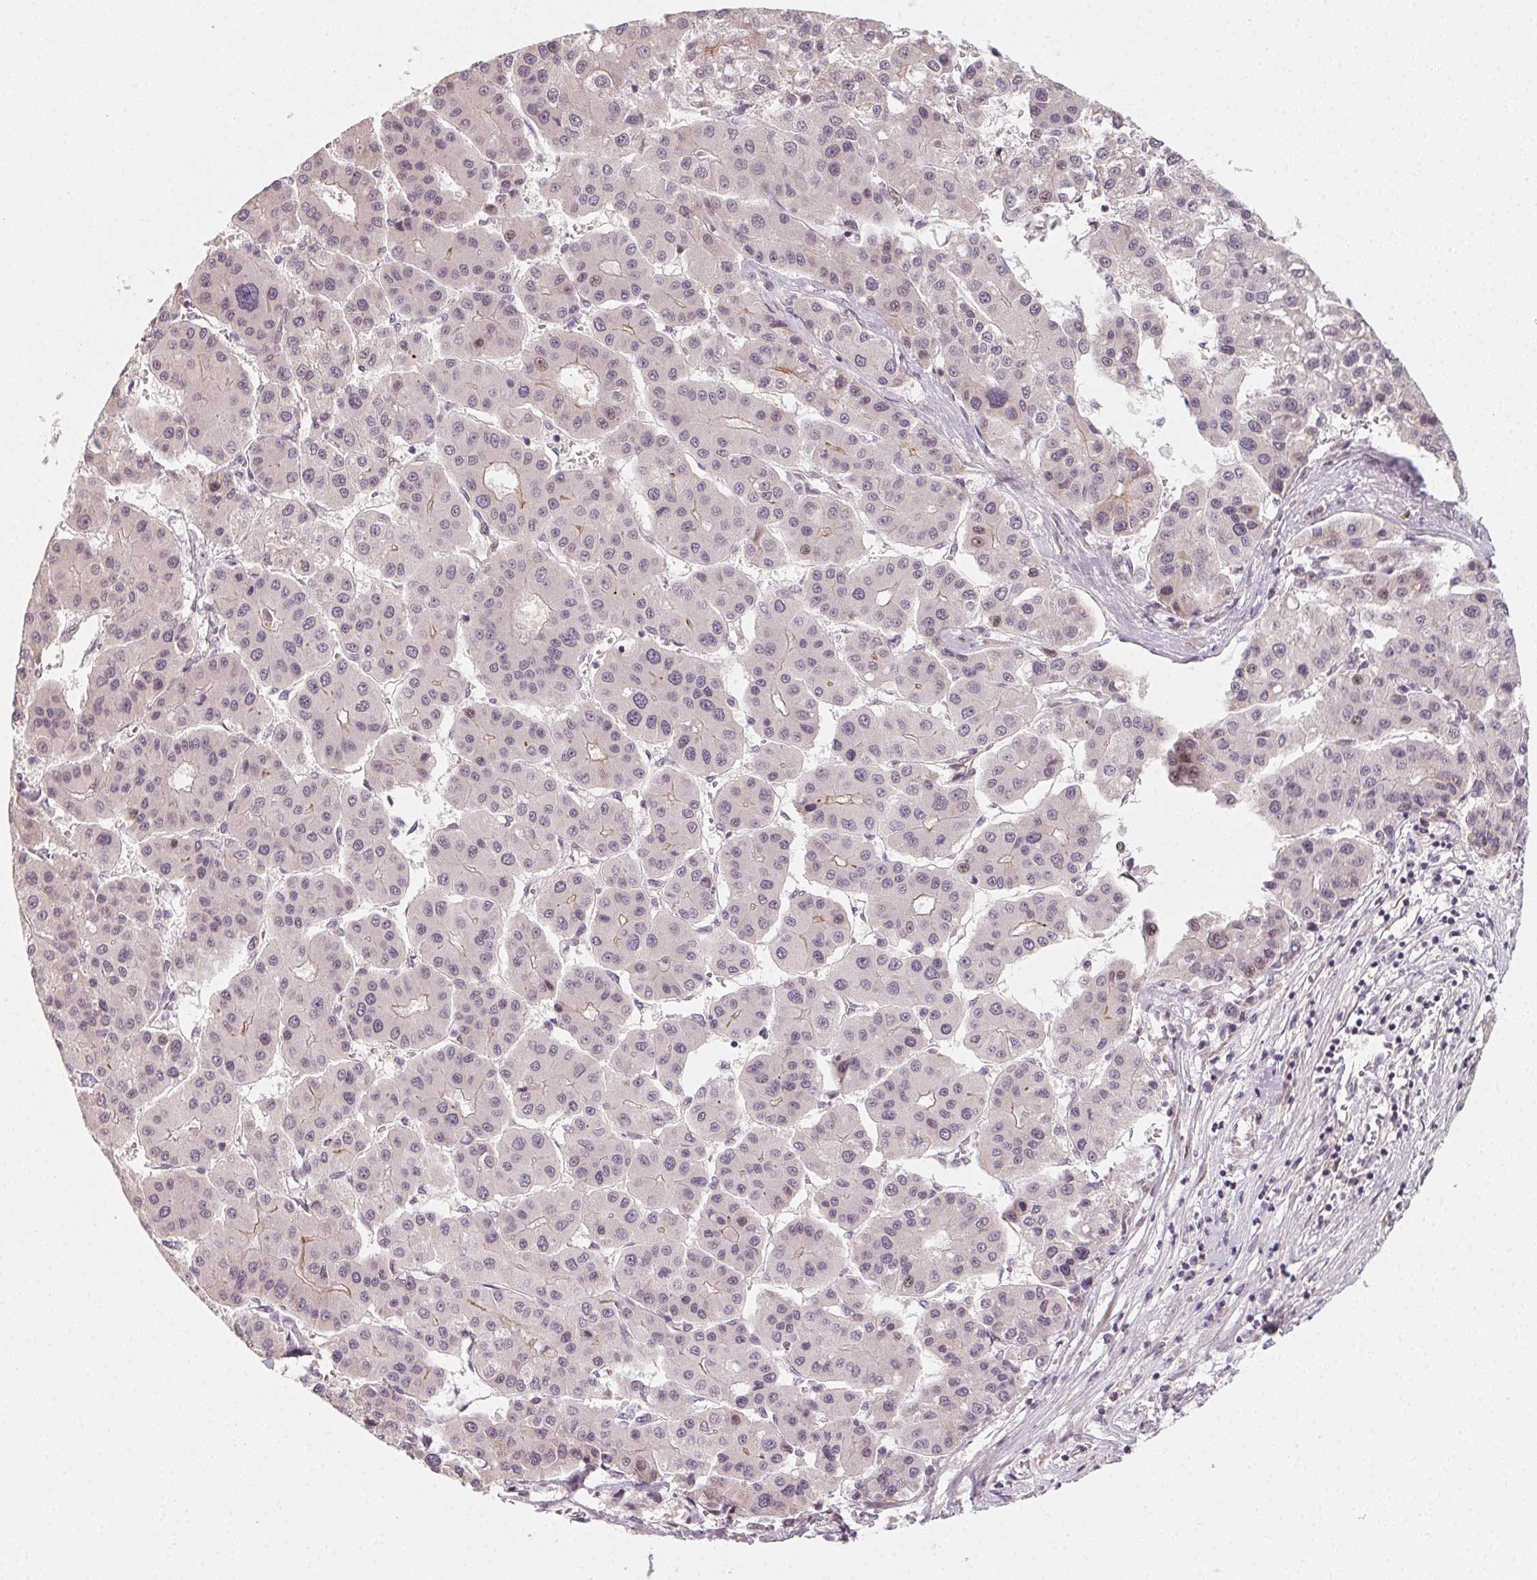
{"staining": {"intensity": "negative", "quantity": "none", "location": "none"}, "tissue": "liver cancer", "cell_type": "Tumor cells", "image_type": "cancer", "snomed": [{"axis": "morphology", "description": "Carcinoma, Hepatocellular, NOS"}, {"axis": "topography", "description": "Liver"}], "caption": "Immunohistochemistry (IHC) image of neoplastic tissue: human liver cancer (hepatocellular carcinoma) stained with DAB shows no significant protein expression in tumor cells. Brightfield microscopy of immunohistochemistry (IHC) stained with DAB (brown) and hematoxylin (blue), captured at high magnification.", "gene": "CCDC96", "patient": {"sex": "male", "age": 73}}